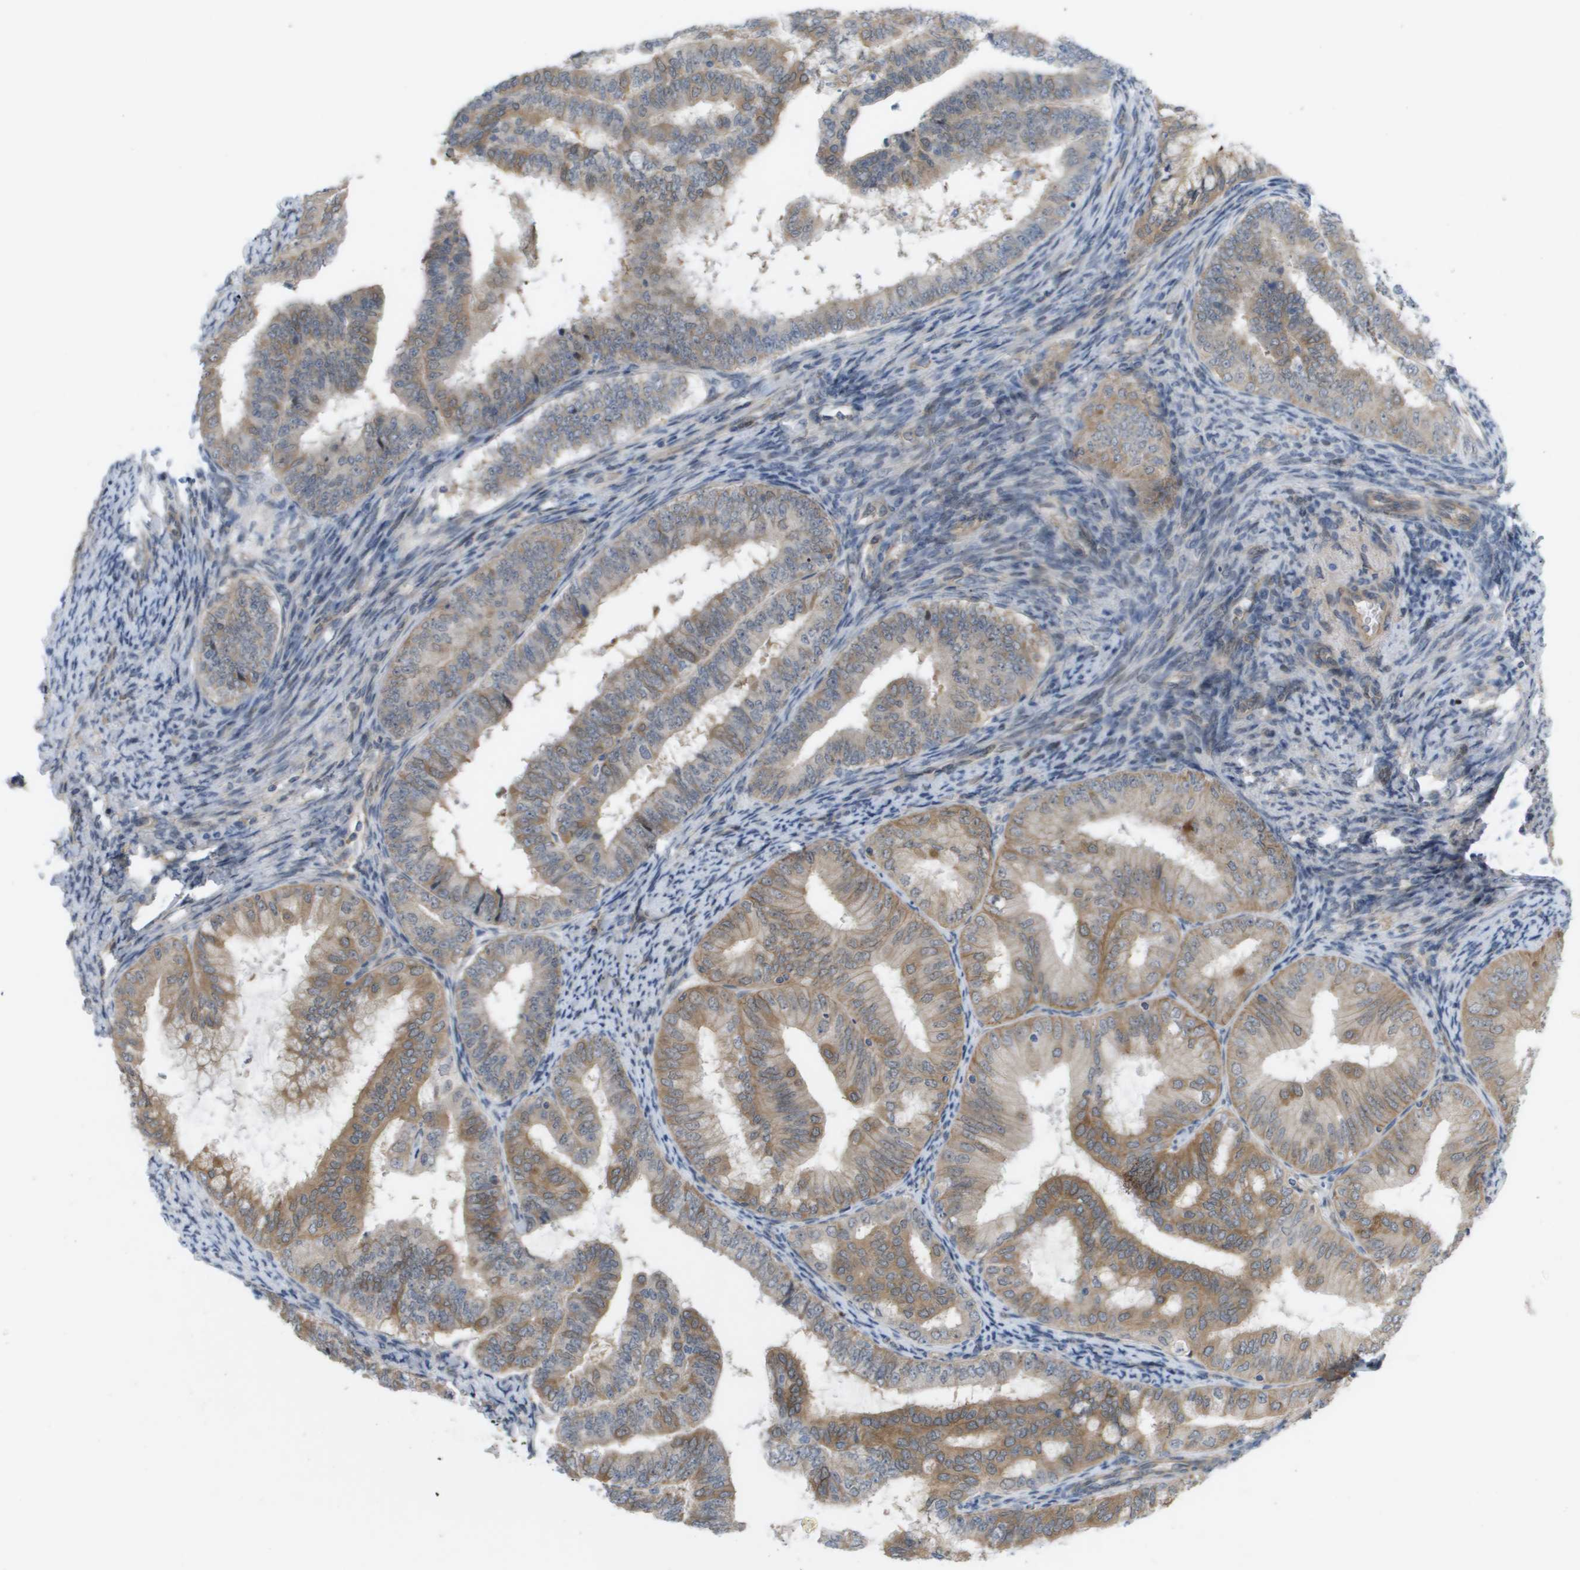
{"staining": {"intensity": "moderate", "quantity": ">75%", "location": "cytoplasmic/membranous"}, "tissue": "endometrial cancer", "cell_type": "Tumor cells", "image_type": "cancer", "snomed": [{"axis": "morphology", "description": "Adenocarcinoma, NOS"}, {"axis": "topography", "description": "Endometrium"}], "caption": "This is an image of immunohistochemistry (IHC) staining of adenocarcinoma (endometrial), which shows moderate staining in the cytoplasmic/membranous of tumor cells.", "gene": "MTARC2", "patient": {"sex": "female", "age": 63}}